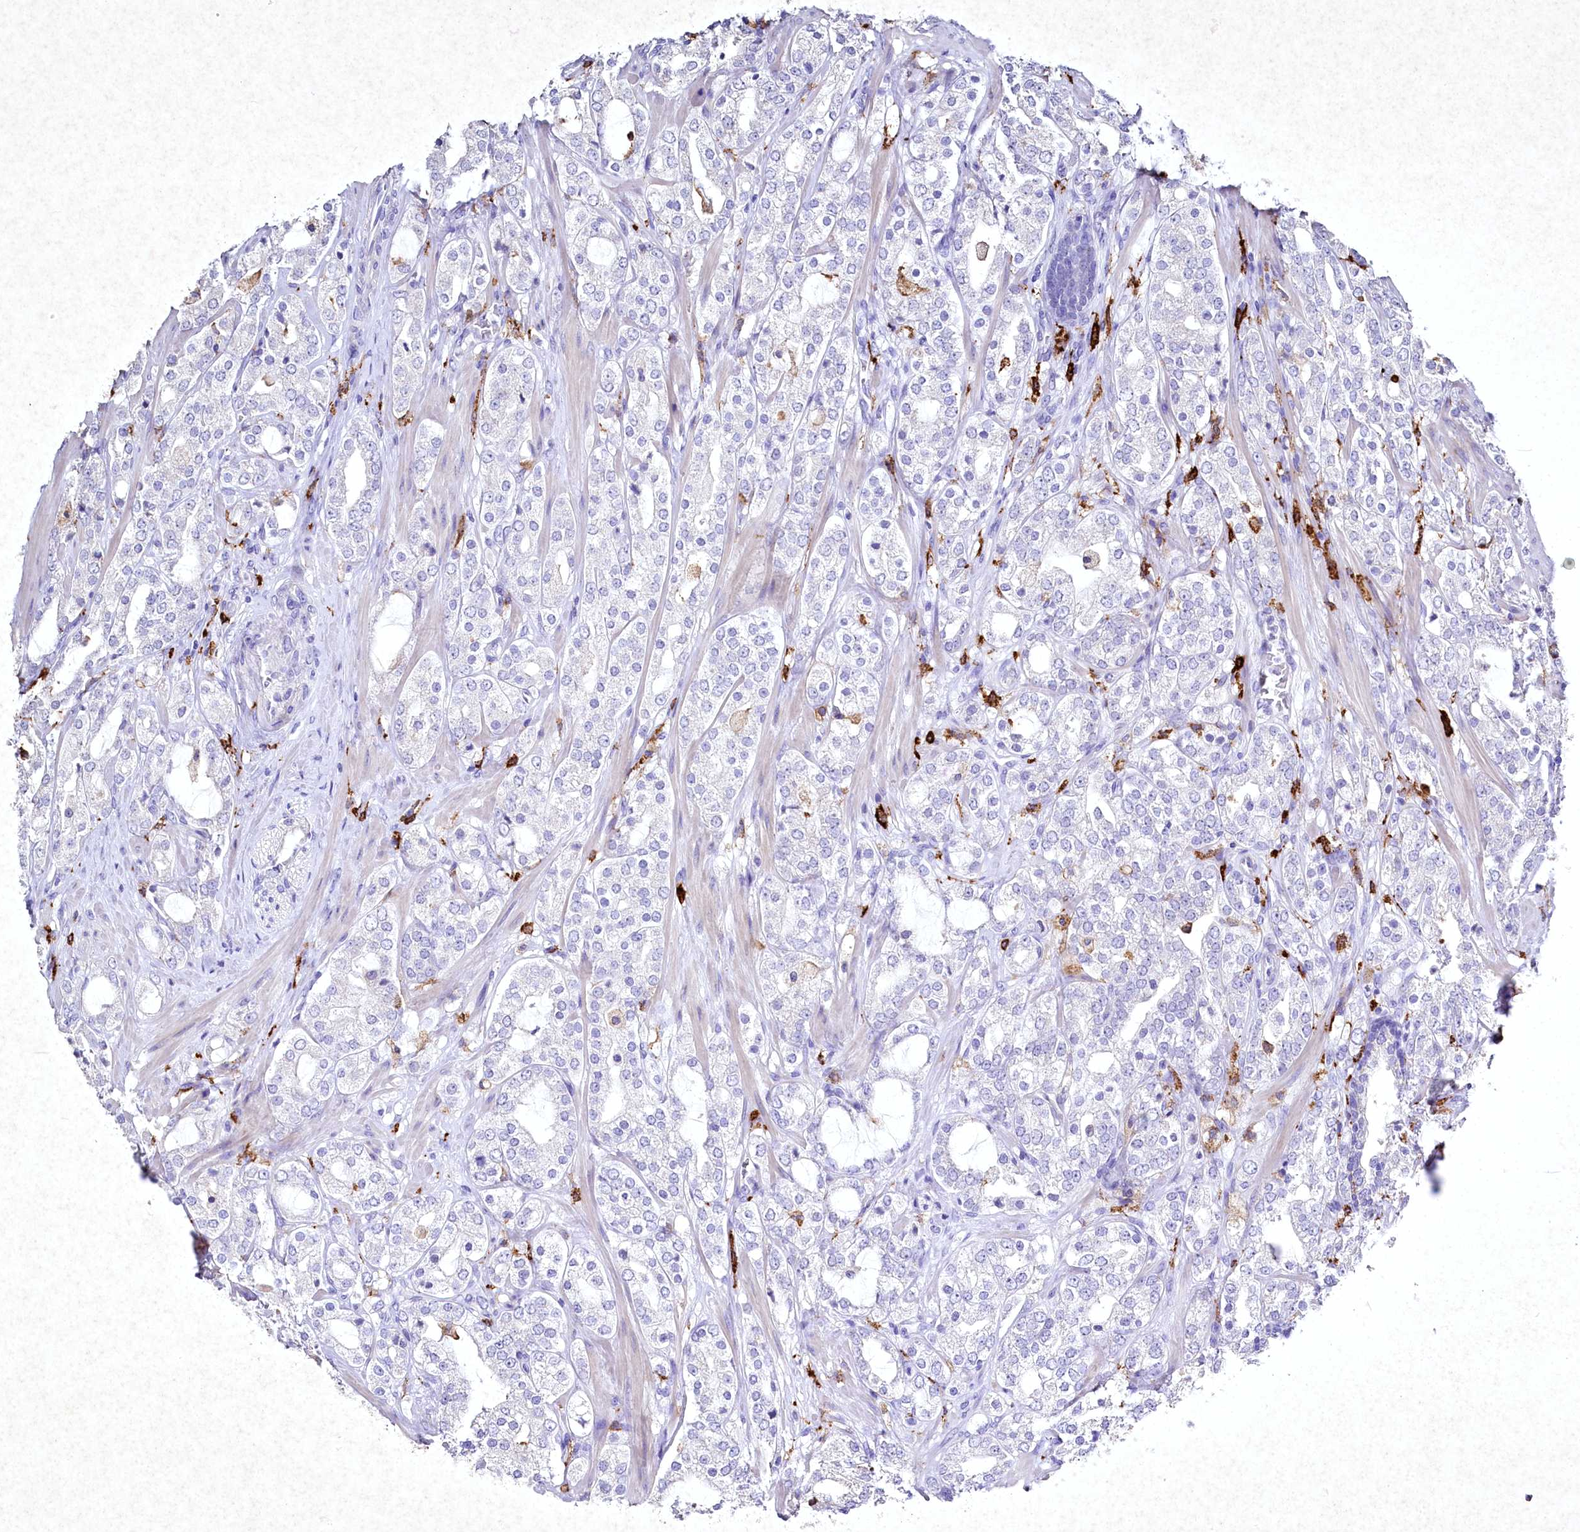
{"staining": {"intensity": "negative", "quantity": "none", "location": "none"}, "tissue": "prostate cancer", "cell_type": "Tumor cells", "image_type": "cancer", "snomed": [{"axis": "morphology", "description": "Adenocarcinoma, High grade"}, {"axis": "topography", "description": "Prostate"}], "caption": "Immunohistochemical staining of prostate cancer (high-grade adenocarcinoma) reveals no significant staining in tumor cells. (DAB (3,3'-diaminobenzidine) IHC with hematoxylin counter stain).", "gene": "CLEC4M", "patient": {"sex": "male", "age": 64}}